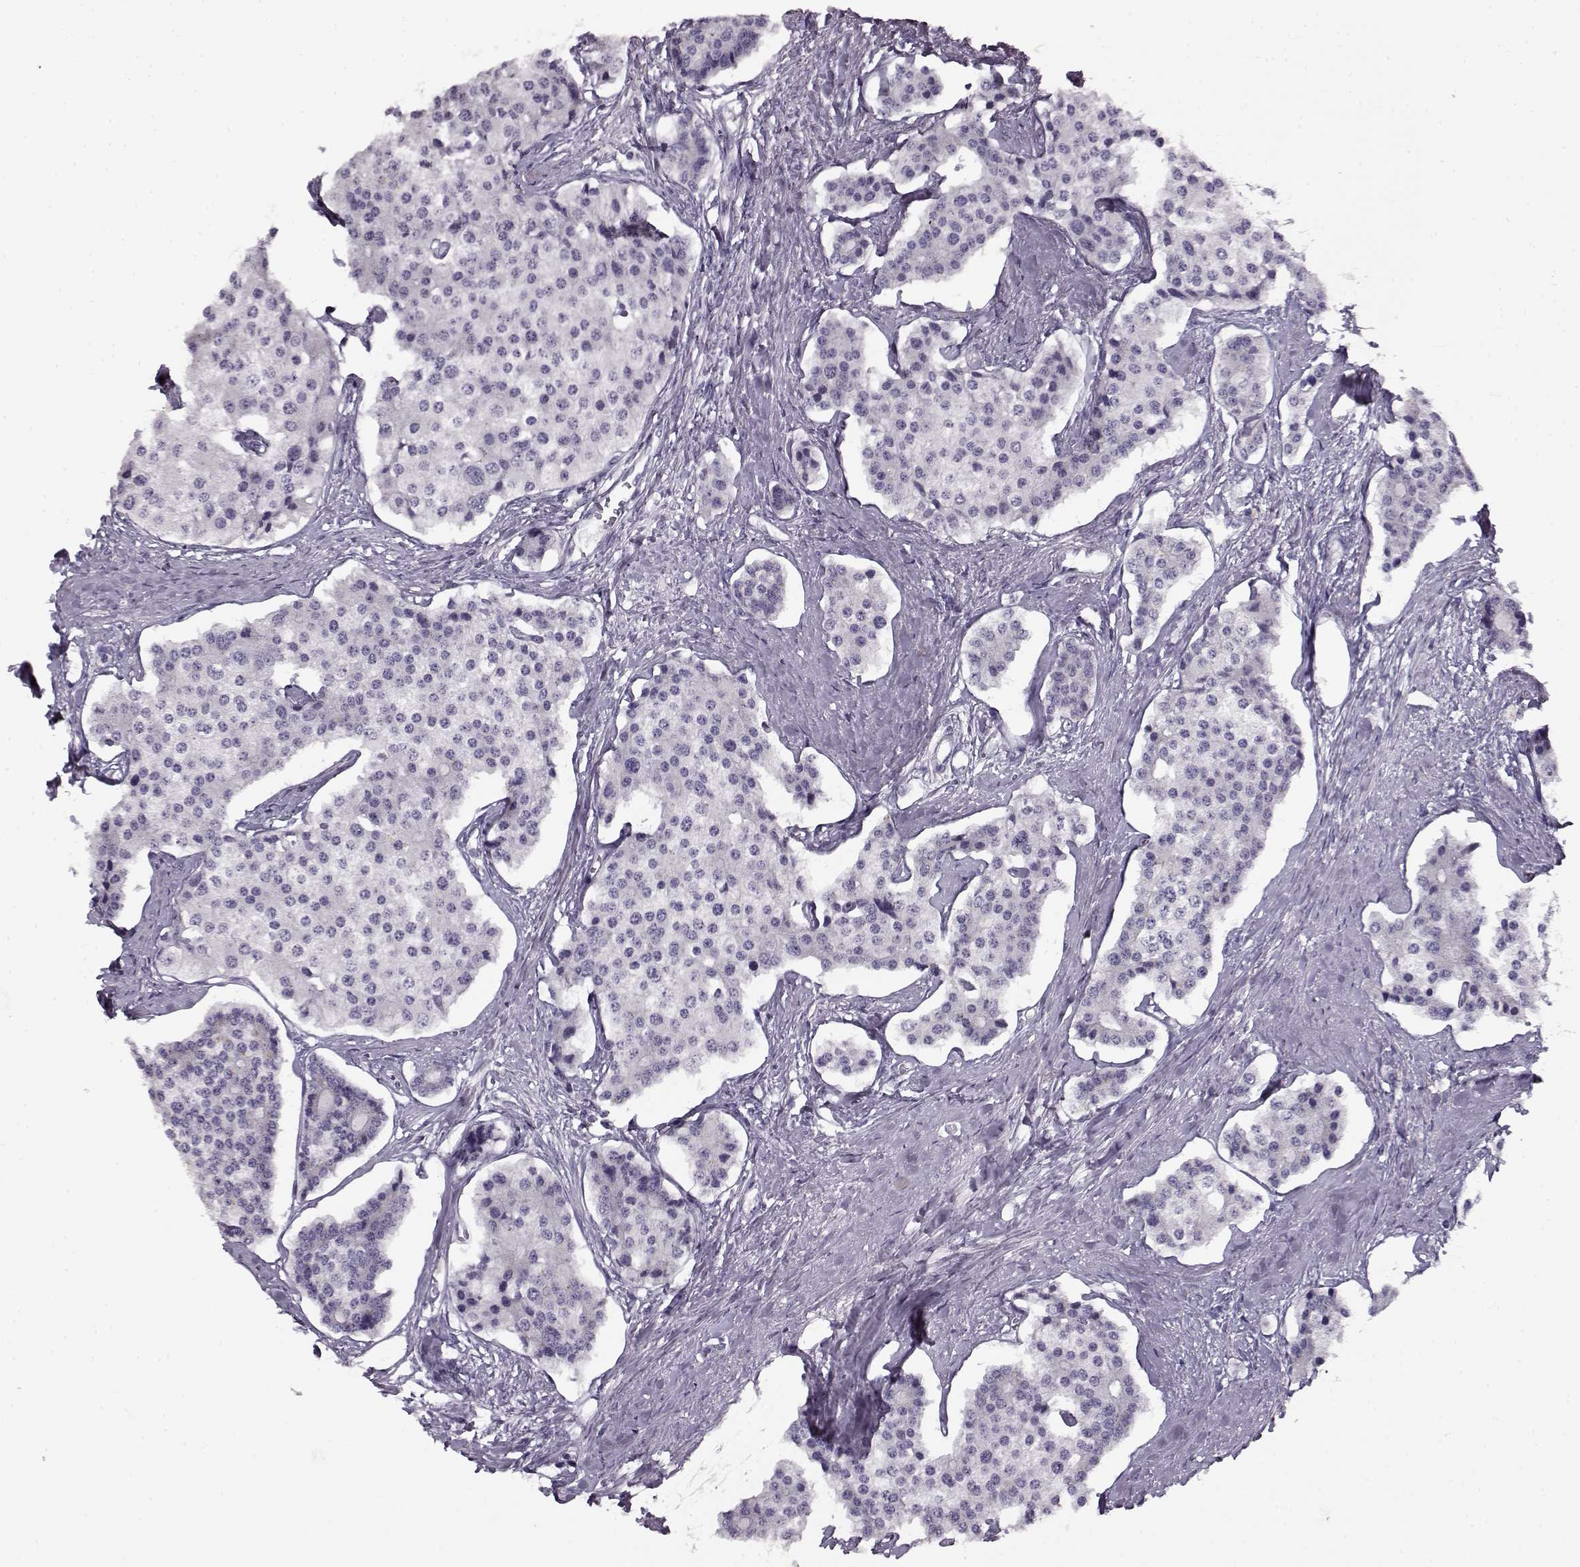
{"staining": {"intensity": "negative", "quantity": "none", "location": "none"}, "tissue": "carcinoid", "cell_type": "Tumor cells", "image_type": "cancer", "snomed": [{"axis": "morphology", "description": "Carcinoid, malignant, NOS"}, {"axis": "topography", "description": "Small intestine"}], "caption": "Human carcinoid (malignant) stained for a protein using IHC demonstrates no staining in tumor cells.", "gene": "RP1L1", "patient": {"sex": "female", "age": 65}}